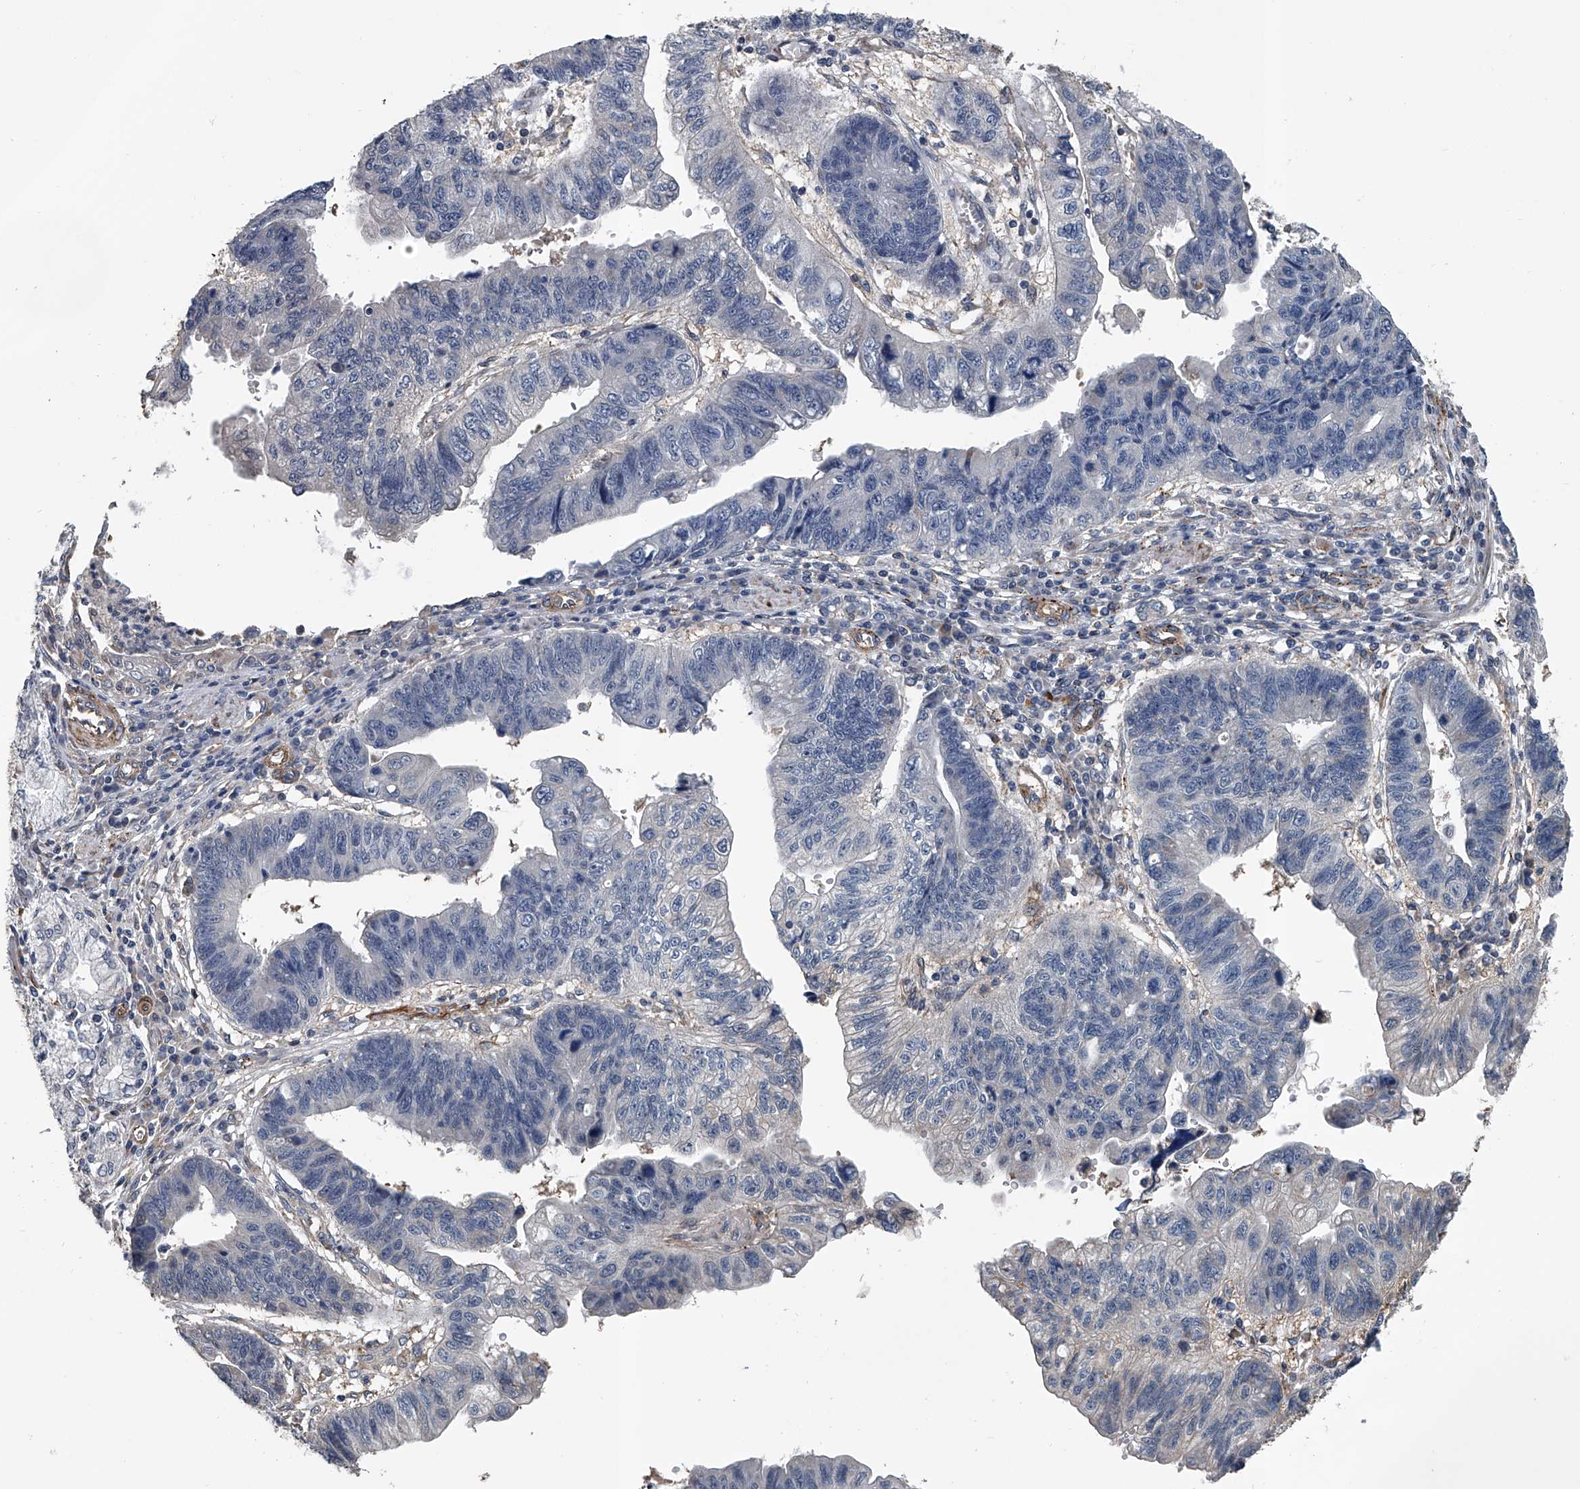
{"staining": {"intensity": "negative", "quantity": "none", "location": "none"}, "tissue": "stomach cancer", "cell_type": "Tumor cells", "image_type": "cancer", "snomed": [{"axis": "morphology", "description": "Adenocarcinoma, NOS"}, {"axis": "topography", "description": "Stomach"}], "caption": "Immunohistochemistry of human stomach cancer exhibits no positivity in tumor cells. (Stains: DAB immunohistochemistry with hematoxylin counter stain, Microscopy: brightfield microscopy at high magnification).", "gene": "LDLRAD2", "patient": {"sex": "male", "age": 59}}